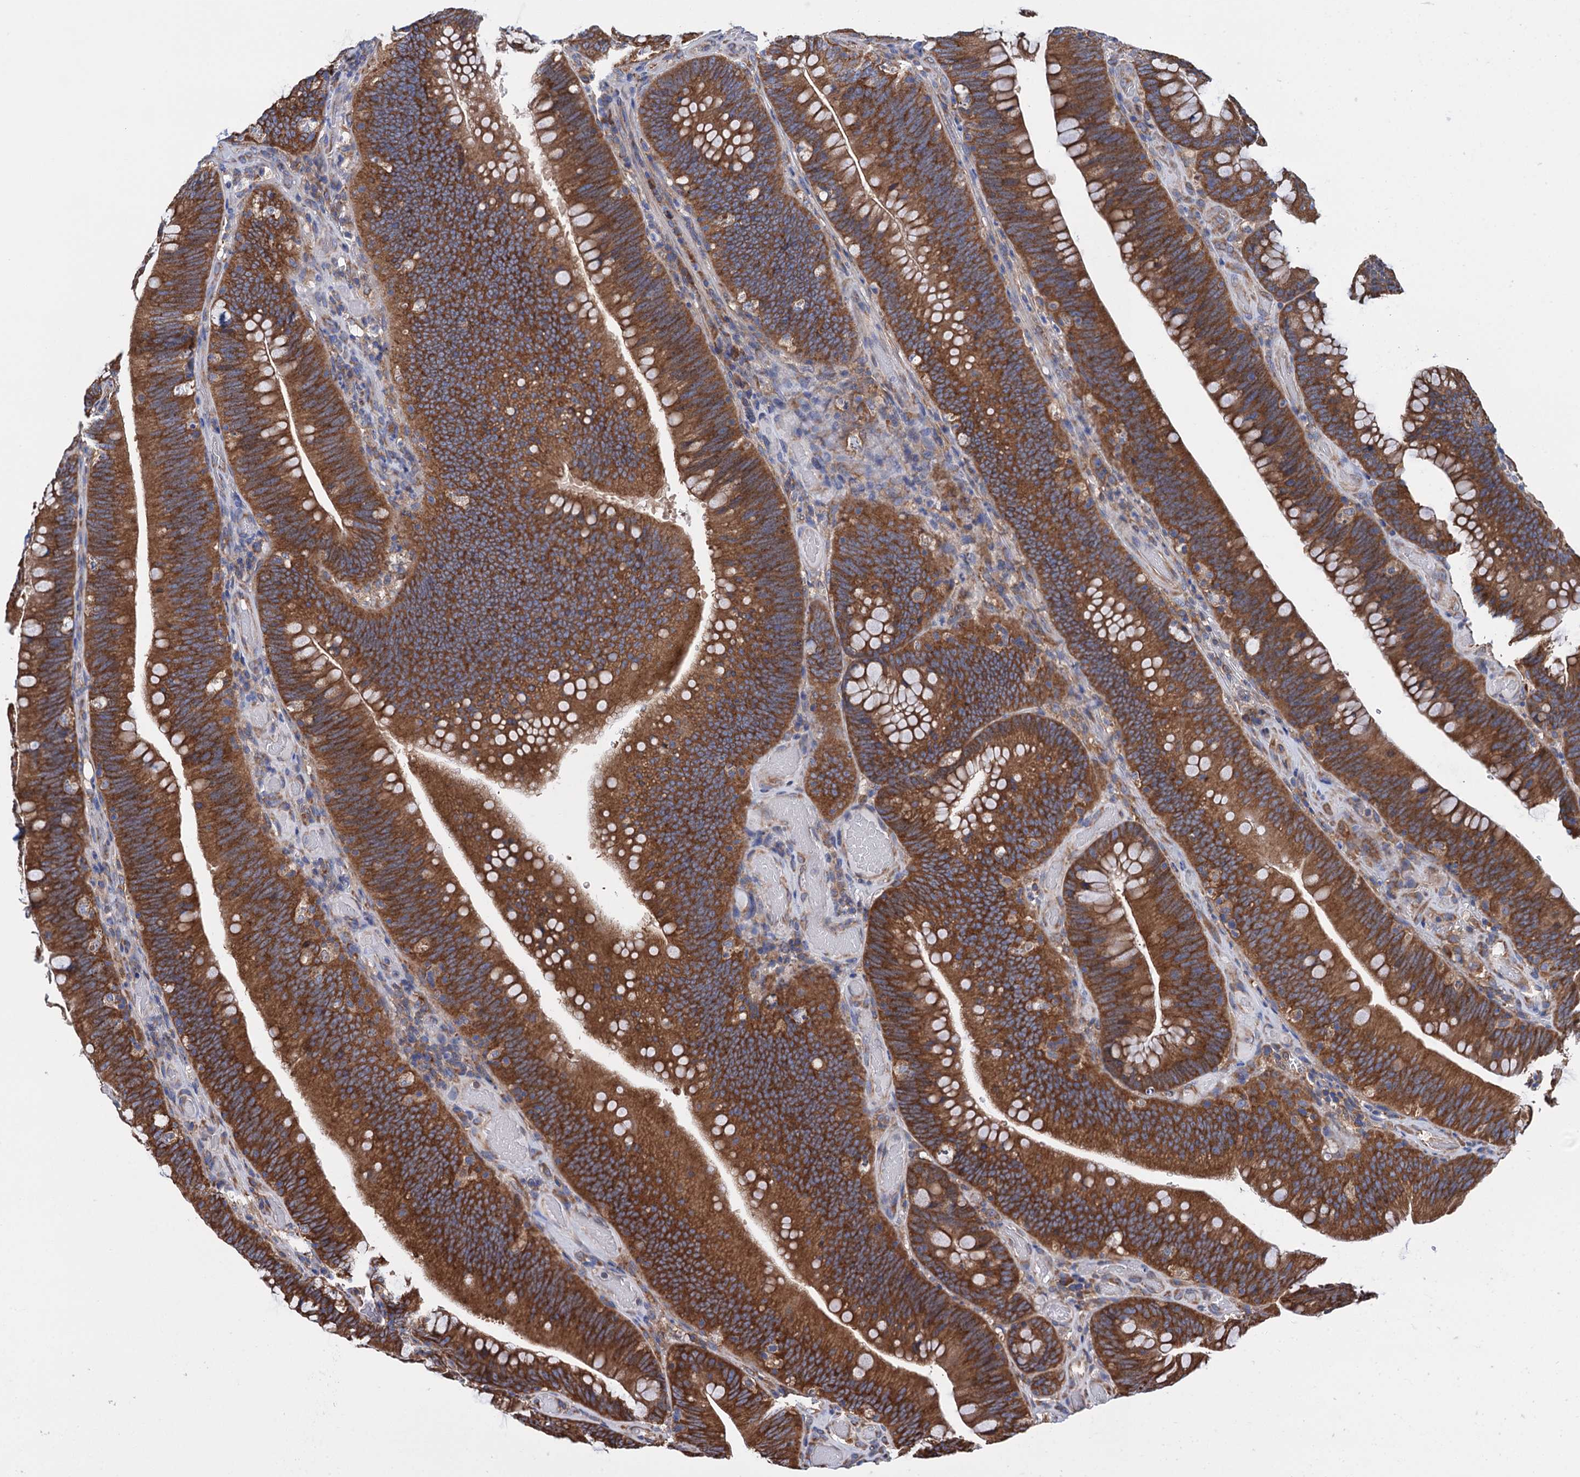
{"staining": {"intensity": "strong", "quantity": ">75%", "location": "cytoplasmic/membranous"}, "tissue": "colorectal cancer", "cell_type": "Tumor cells", "image_type": "cancer", "snomed": [{"axis": "morphology", "description": "Normal tissue, NOS"}, {"axis": "topography", "description": "Colon"}], "caption": "High-magnification brightfield microscopy of colorectal cancer stained with DAB (brown) and counterstained with hematoxylin (blue). tumor cells exhibit strong cytoplasmic/membranous positivity is seen in approximately>75% of cells.", "gene": "SLC12A7", "patient": {"sex": "female", "age": 82}}